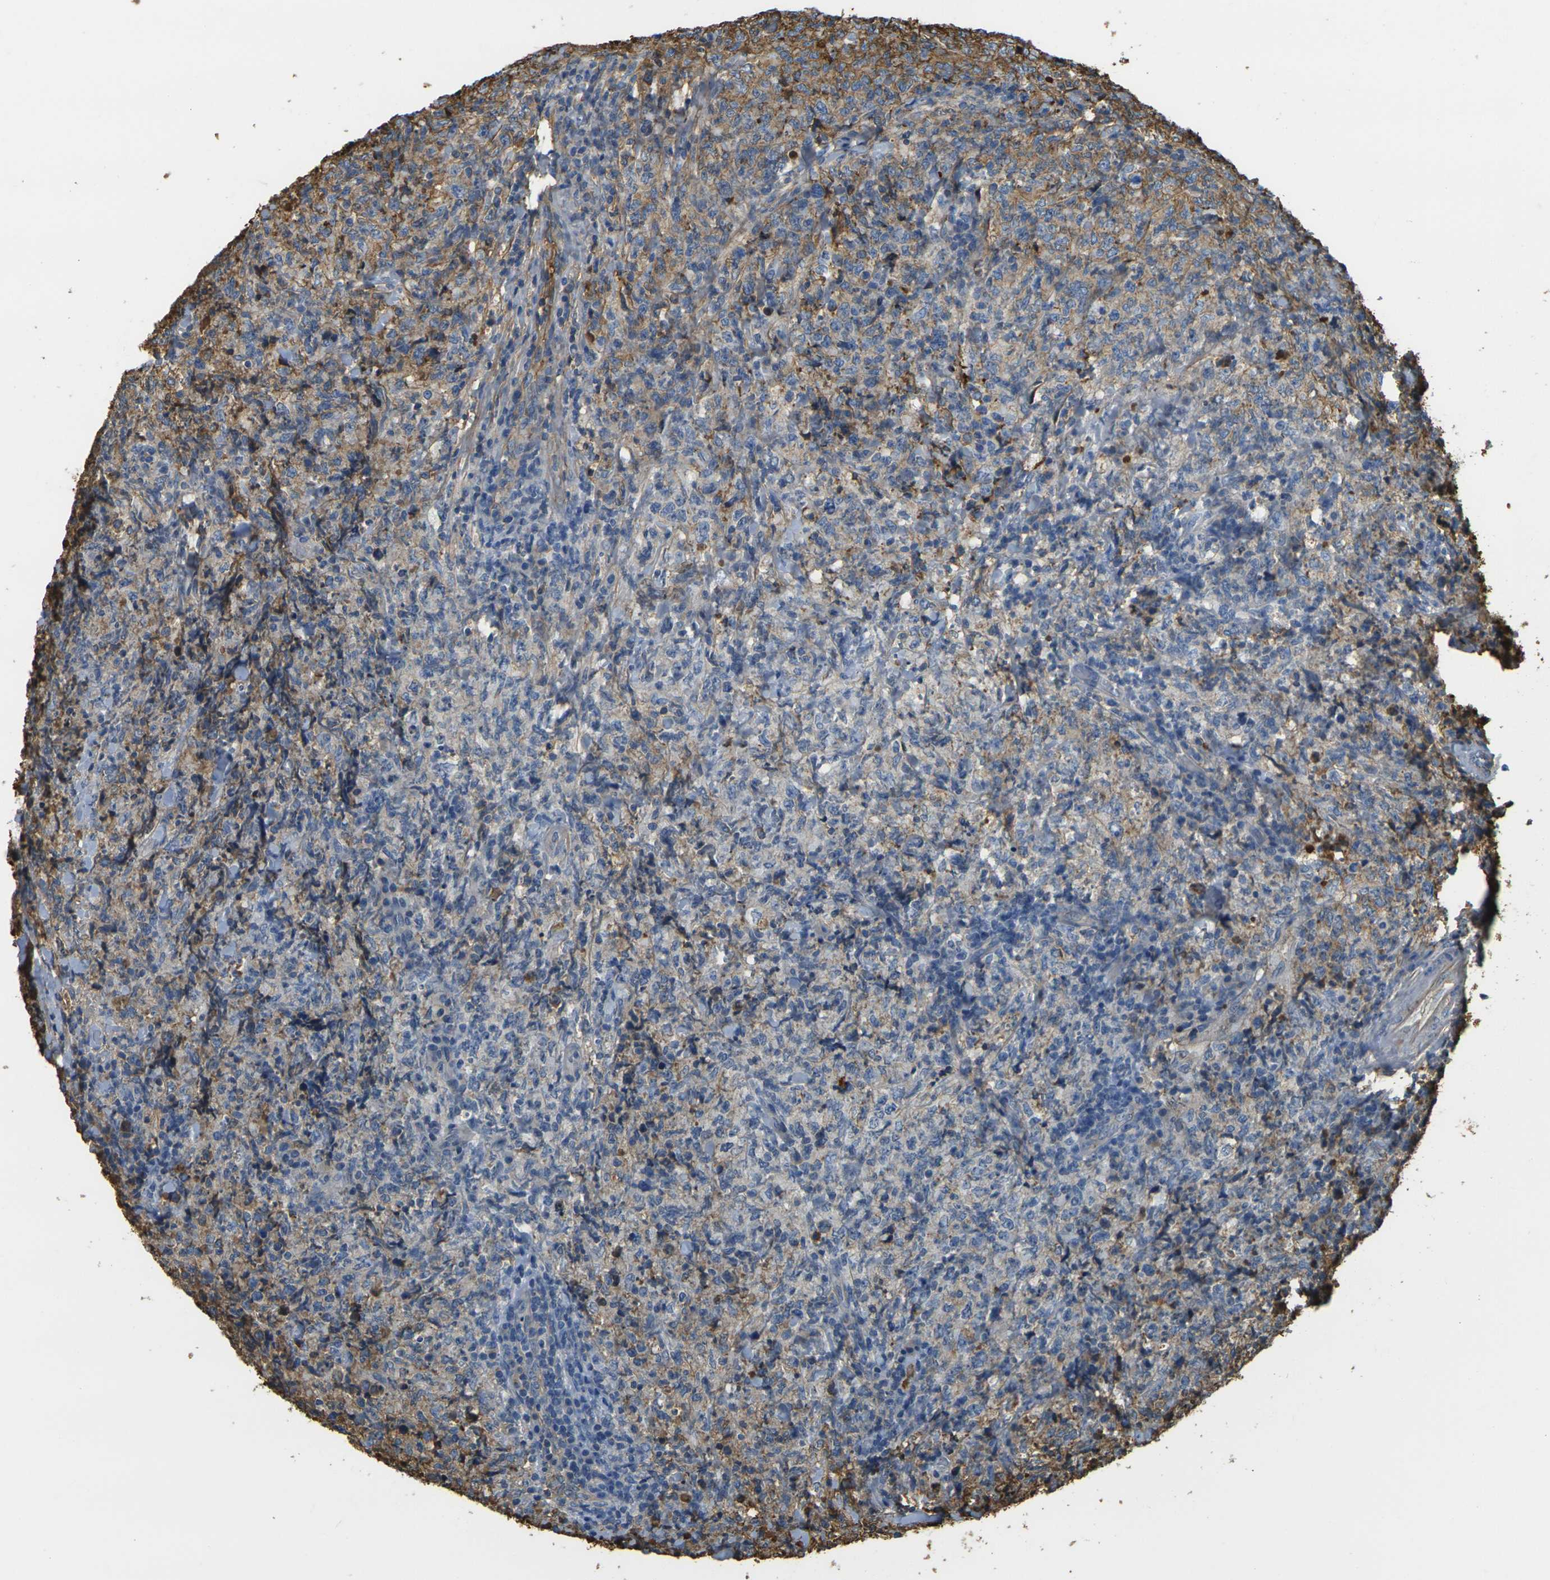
{"staining": {"intensity": "weak", "quantity": "25%-75%", "location": "cytoplasmic/membranous"}, "tissue": "lymphoma", "cell_type": "Tumor cells", "image_type": "cancer", "snomed": [{"axis": "morphology", "description": "Malignant lymphoma, non-Hodgkin's type, High grade"}, {"axis": "topography", "description": "Tonsil"}], "caption": "An image of malignant lymphoma, non-Hodgkin's type (high-grade) stained for a protein displays weak cytoplasmic/membranous brown staining in tumor cells.", "gene": "PLCD1", "patient": {"sex": "female", "age": 36}}